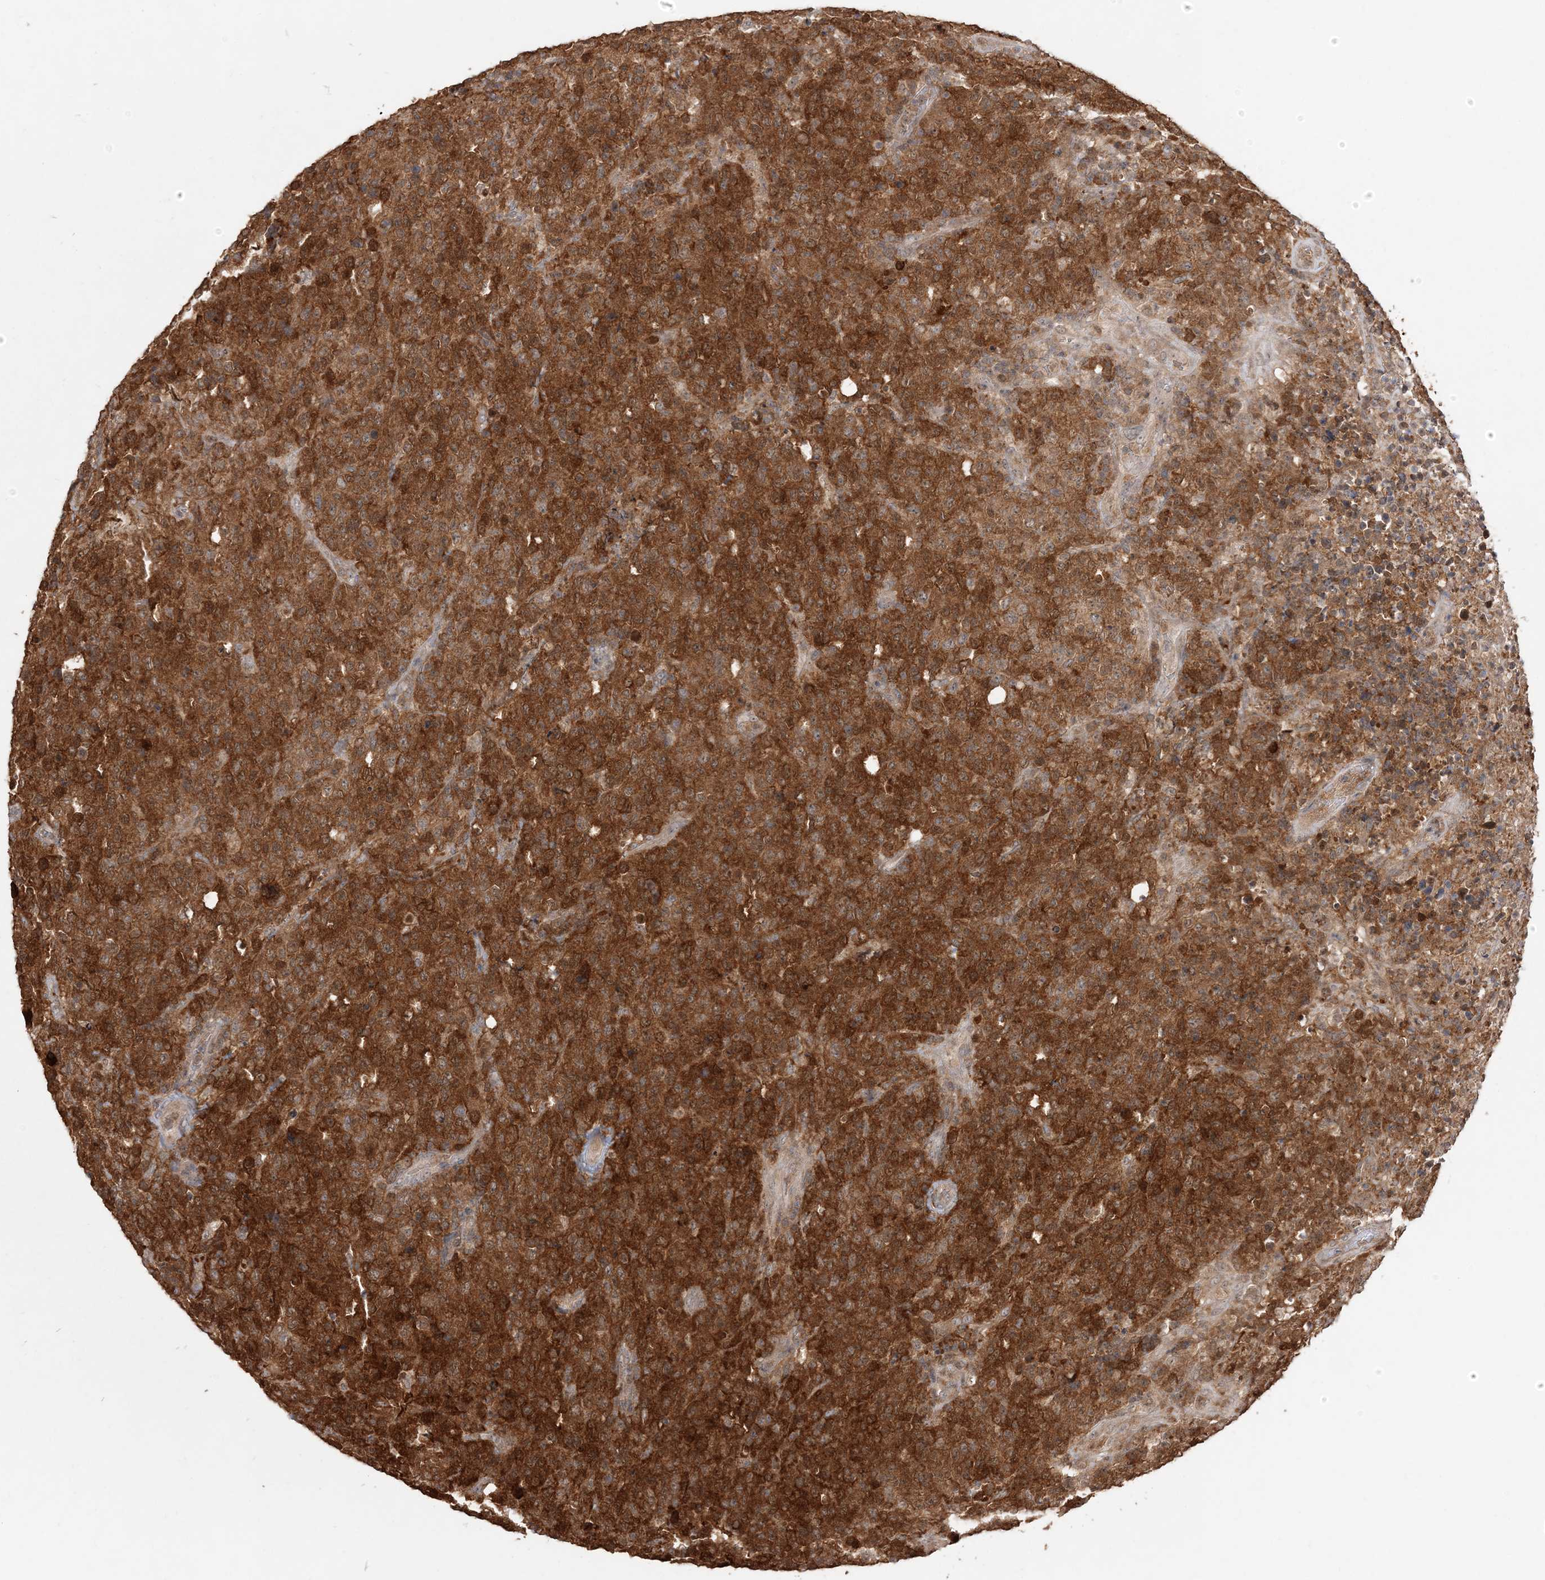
{"staining": {"intensity": "strong", "quantity": ">75%", "location": "cytoplasmic/membranous"}, "tissue": "lymphoma", "cell_type": "Tumor cells", "image_type": "cancer", "snomed": [{"axis": "morphology", "description": "Malignant lymphoma, non-Hodgkin's type, High grade"}, {"axis": "topography", "description": "Tonsil"}], "caption": "Tumor cells demonstrate strong cytoplasmic/membranous staining in approximately >75% of cells in lymphoma. (brown staining indicates protein expression, while blue staining denotes nuclei).", "gene": "CAB39", "patient": {"sex": "female", "age": 36}}